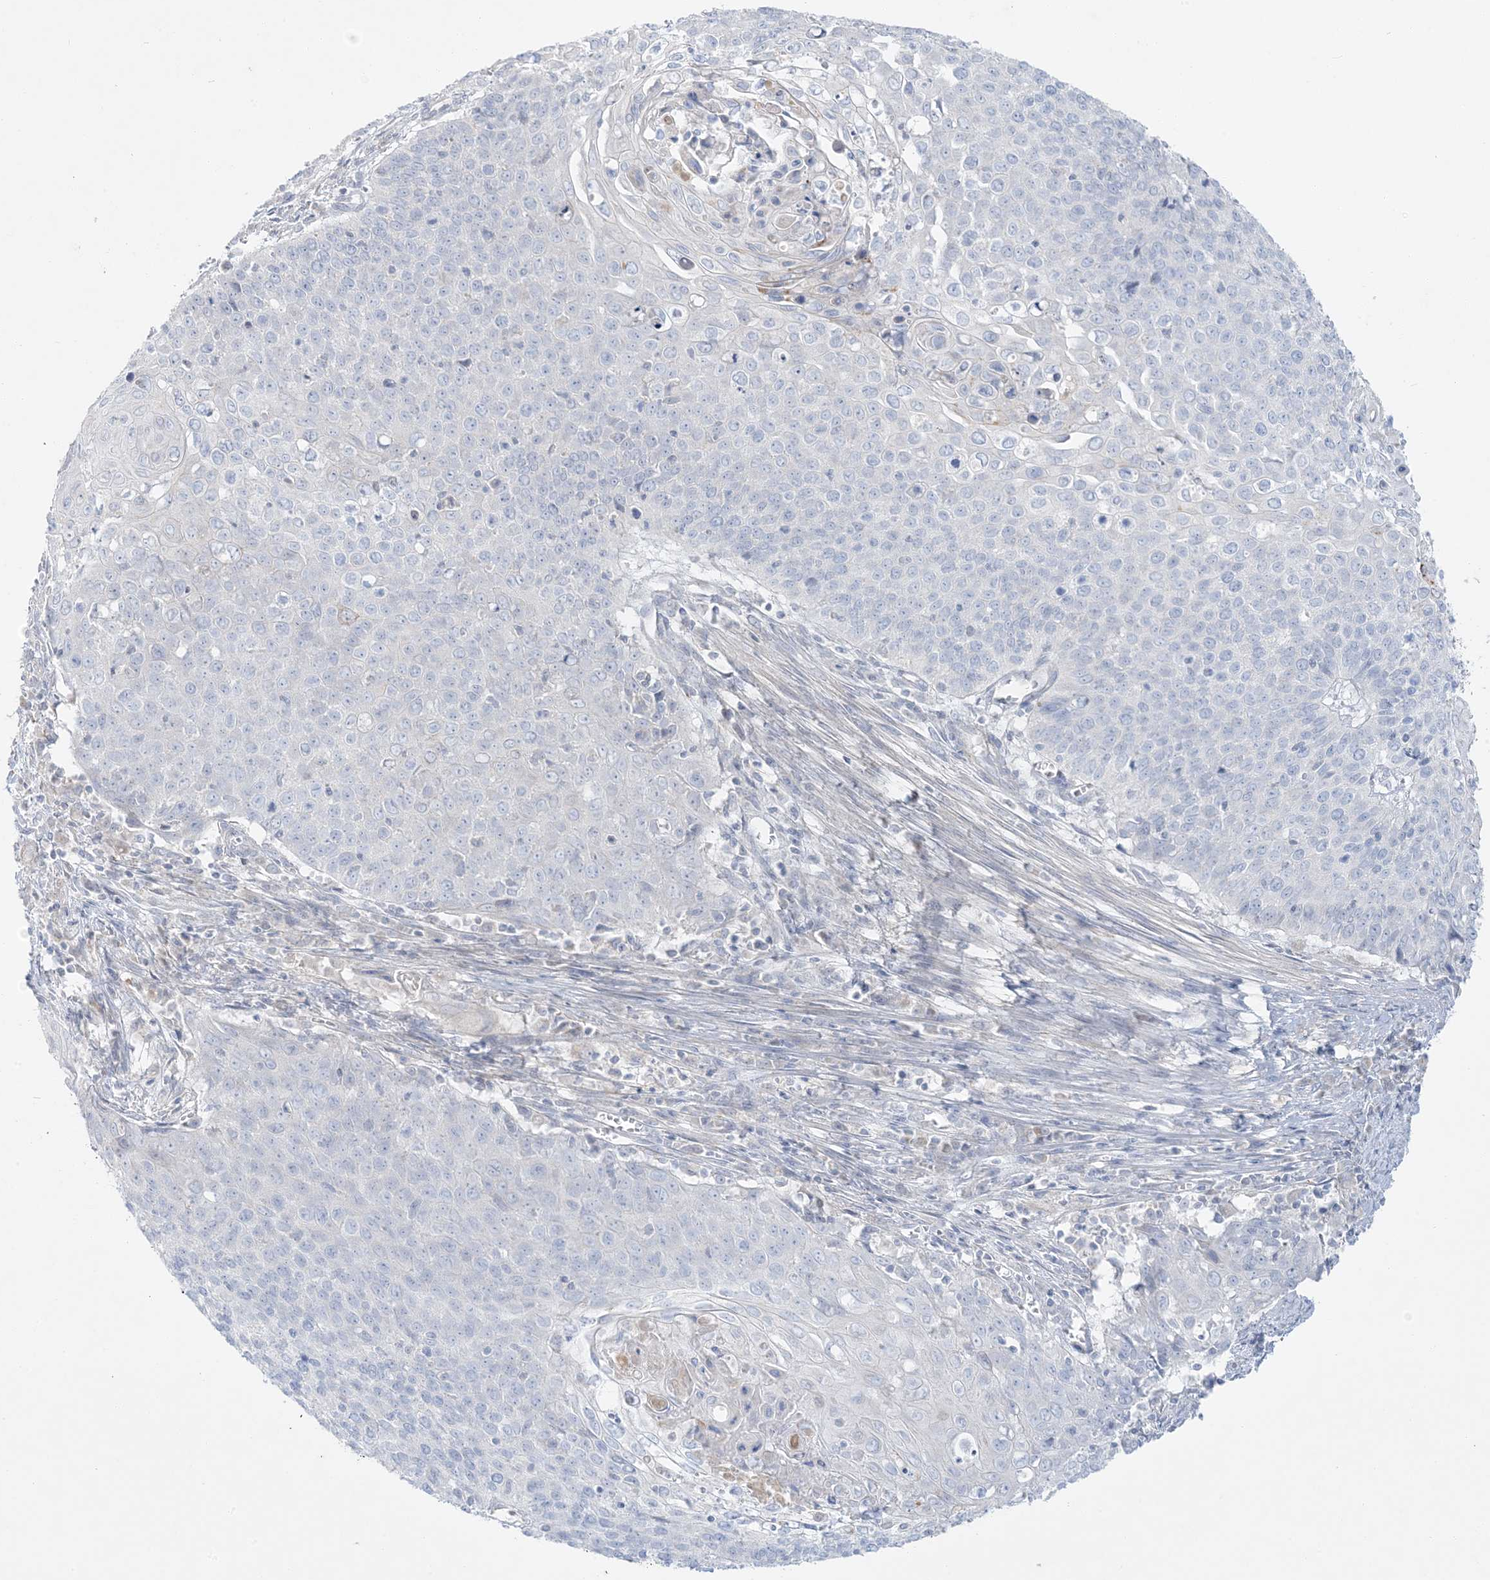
{"staining": {"intensity": "negative", "quantity": "none", "location": "none"}, "tissue": "cervical cancer", "cell_type": "Tumor cells", "image_type": "cancer", "snomed": [{"axis": "morphology", "description": "Squamous cell carcinoma, NOS"}, {"axis": "topography", "description": "Cervix"}], "caption": "This image is of cervical cancer (squamous cell carcinoma) stained with immunohistochemistry (IHC) to label a protein in brown with the nuclei are counter-stained blue. There is no expression in tumor cells. The staining was performed using DAB to visualize the protein expression in brown, while the nuclei were stained in blue with hematoxylin (Magnification: 20x).", "gene": "FAM184A", "patient": {"sex": "female", "age": 39}}